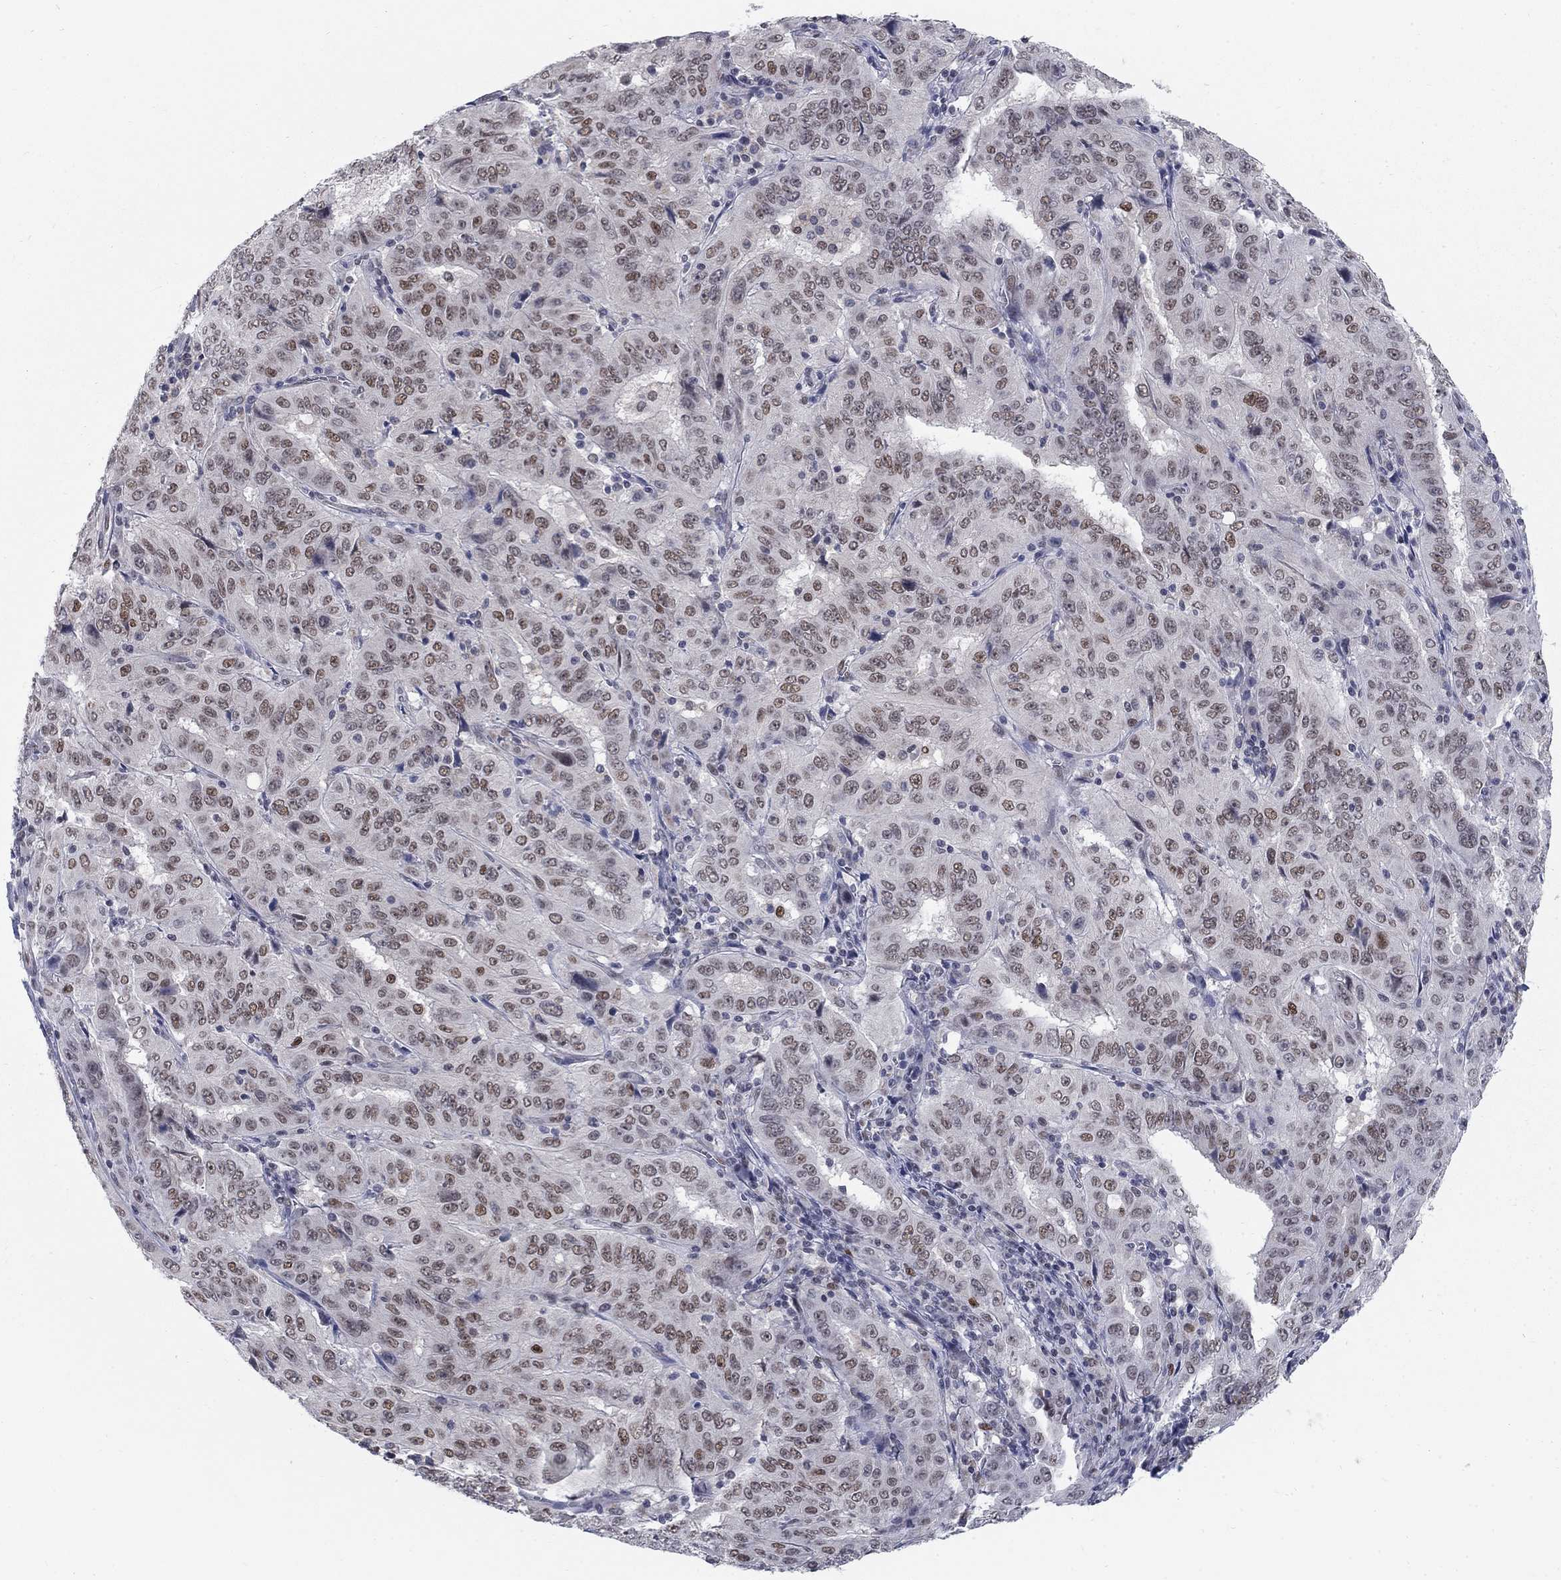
{"staining": {"intensity": "moderate", "quantity": ">75%", "location": "nuclear"}, "tissue": "pancreatic cancer", "cell_type": "Tumor cells", "image_type": "cancer", "snomed": [{"axis": "morphology", "description": "Adenocarcinoma, NOS"}, {"axis": "topography", "description": "Pancreas"}], "caption": "Approximately >75% of tumor cells in adenocarcinoma (pancreatic) reveal moderate nuclear protein staining as visualized by brown immunohistochemical staining.", "gene": "GCFC2", "patient": {"sex": "male", "age": 63}}